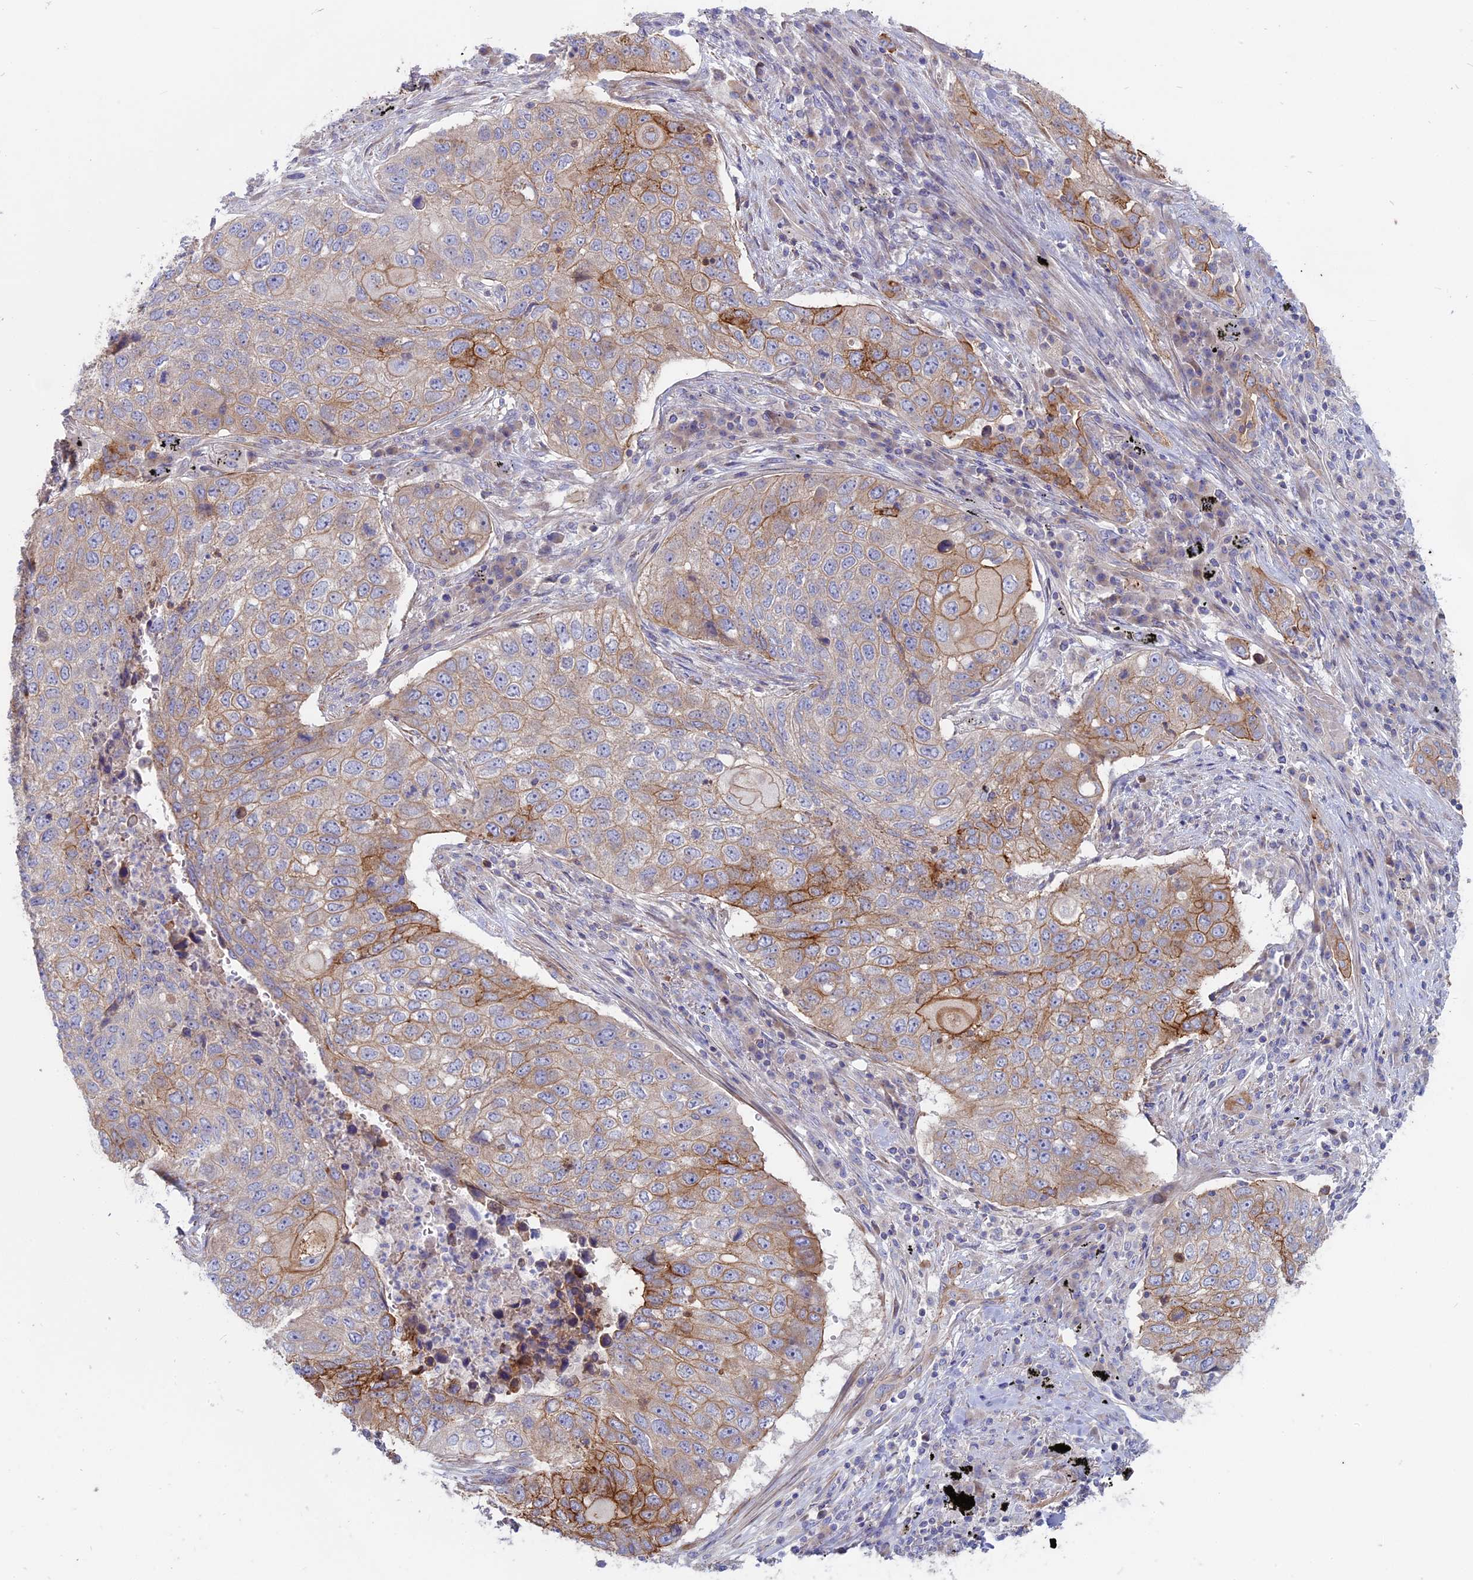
{"staining": {"intensity": "moderate", "quantity": "<25%", "location": "cytoplasmic/membranous"}, "tissue": "lung cancer", "cell_type": "Tumor cells", "image_type": "cancer", "snomed": [{"axis": "morphology", "description": "Squamous cell carcinoma, NOS"}, {"axis": "topography", "description": "Lung"}], "caption": "Tumor cells show low levels of moderate cytoplasmic/membranous positivity in about <25% of cells in human lung cancer (squamous cell carcinoma). (DAB IHC with brightfield microscopy, high magnification).", "gene": "MYO5B", "patient": {"sex": "female", "age": 63}}